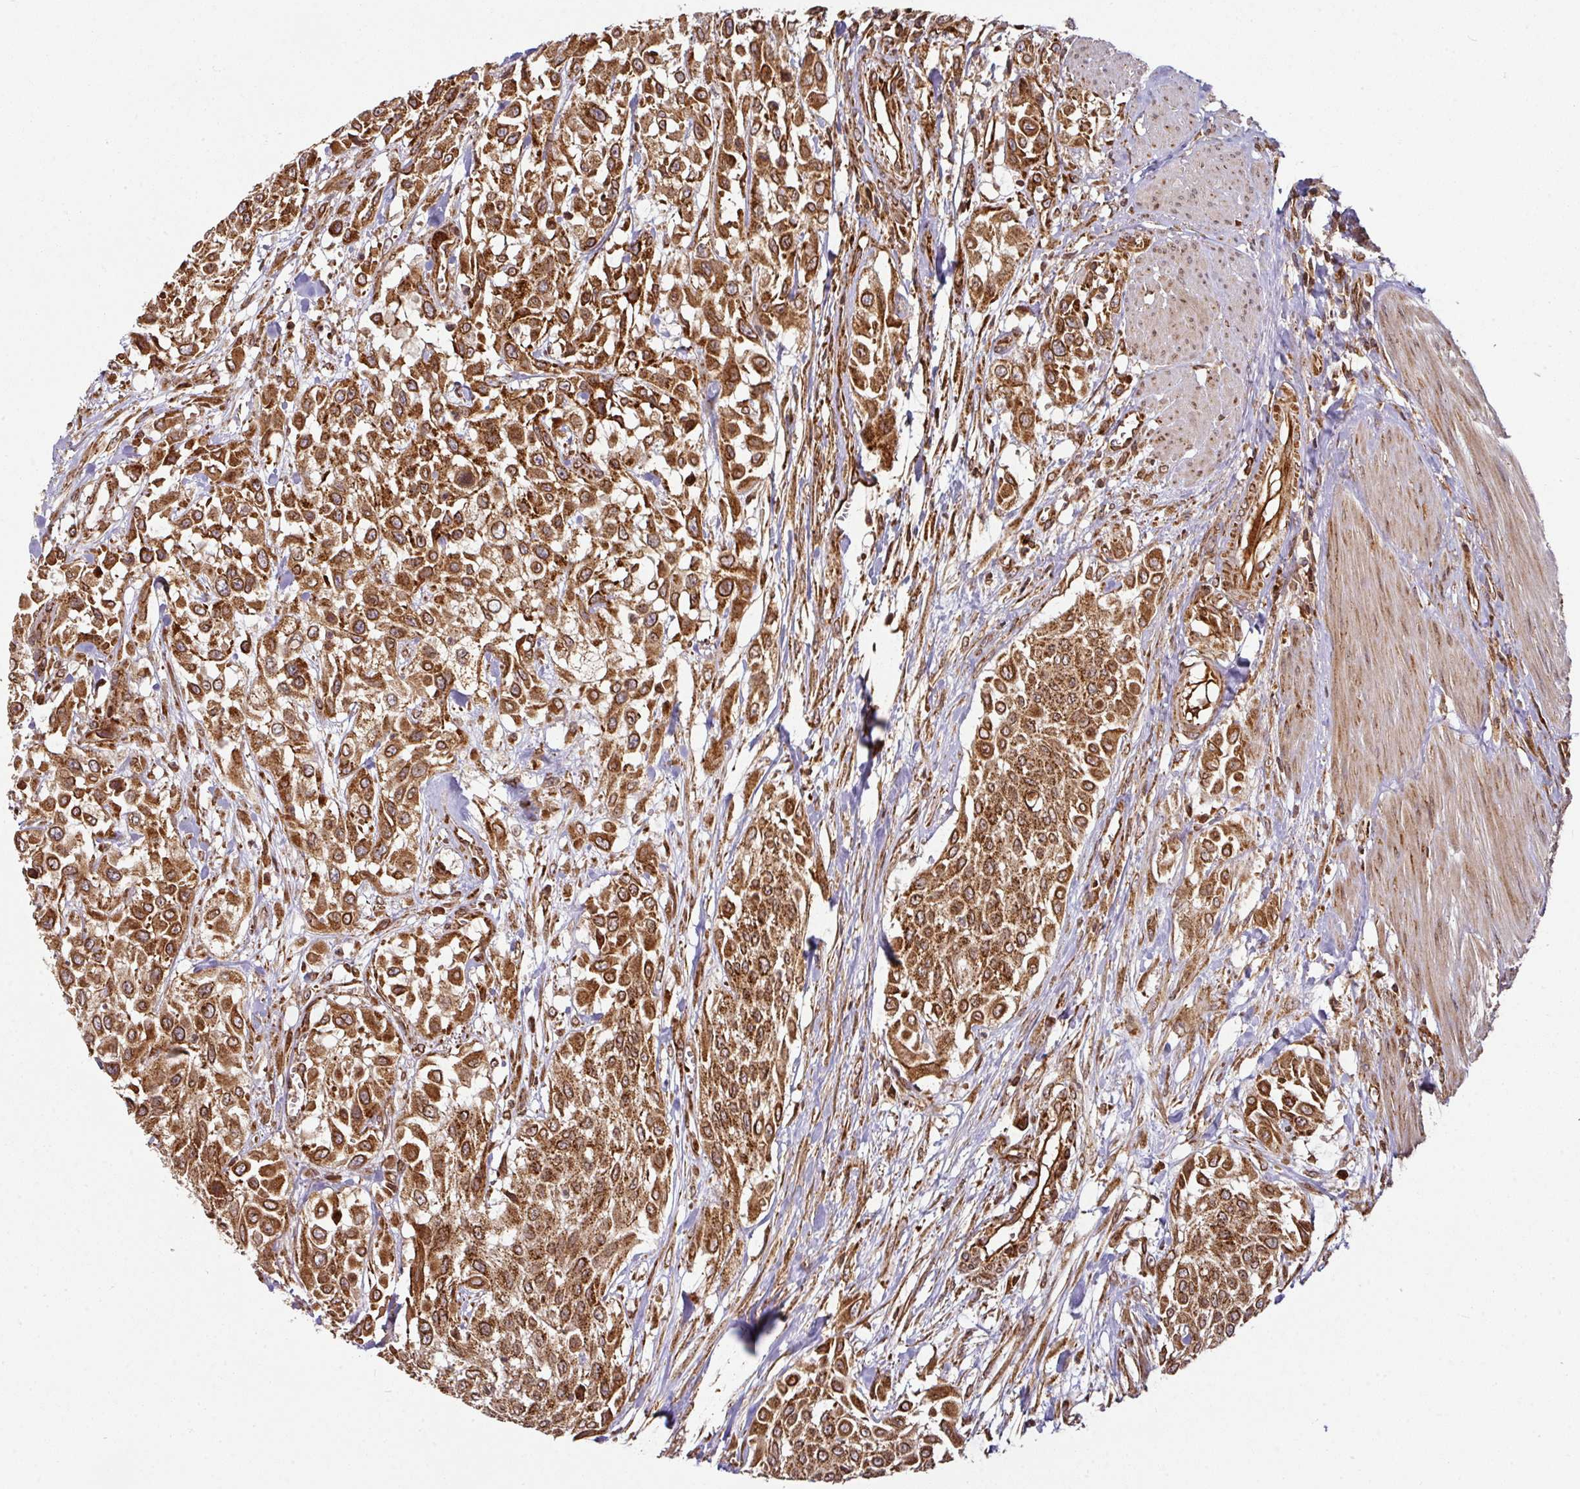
{"staining": {"intensity": "strong", "quantity": ">75%", "location": "cytoplasmic/membranous"}, "tissue": "urothelial cancer", "cell_type": "Tumor cells", "image_type": "cancer", "snomed": [{"axis": "morphology", "description": "Urothelial carcinoma, High grade"}, {"axis": "topography", "description": "Urinary bladder"}], "caption": "There is high levels of strong cytoplasmic/membranous expression in tumor cells of high-grade urothelial carcinoma, as demonstrated by immunohistochemical staining (brown color).", "gene": "TRAP1", "patient": {"sex": "male", "age": 57}}